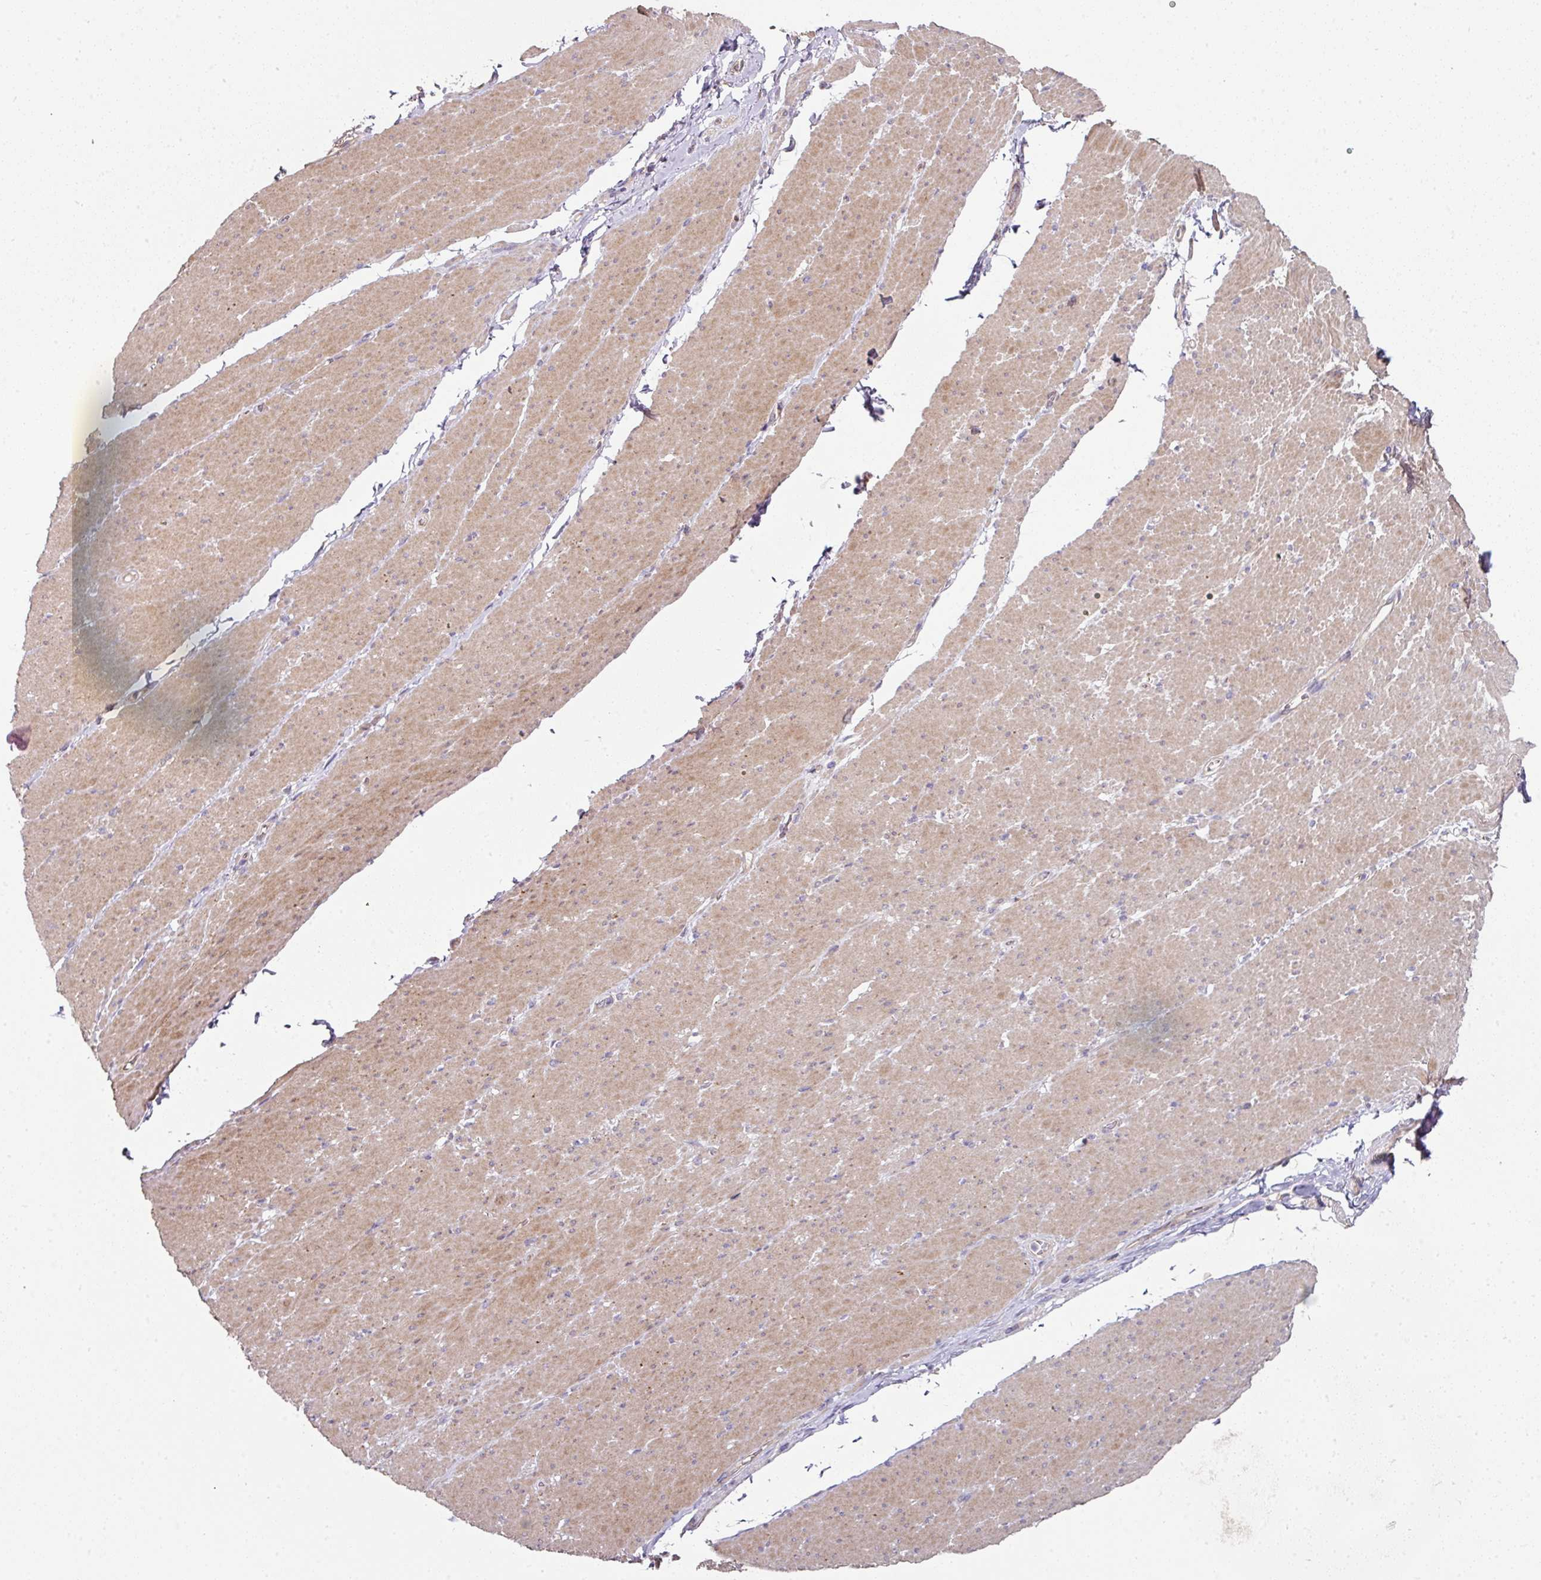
{"staining": {"intensity": "weak", "quantity": "25%-75%", "location": "cytoplasmic/membranous"}, "tissue": "smooth muscle", "cell_type": "Smooth muscle cells", "image_type": "normal", "snomed": [{"axis": "morphology", "description": "Normal tissue, NOS"}, {"axis": "topography", "description": "Smooth muscle"}, {"axis": "topography", "description": "Rectum"}], "caption": "Immunohistochemistry (DAB) staining of unremarkable human smooth muscle demonstrates weak cytoplasmic/membranous protein staining in approximately 25%-75% of smooth muscle cells.", "gene": "C4orf48", "patient": {"sex": "male", "age": 53}}